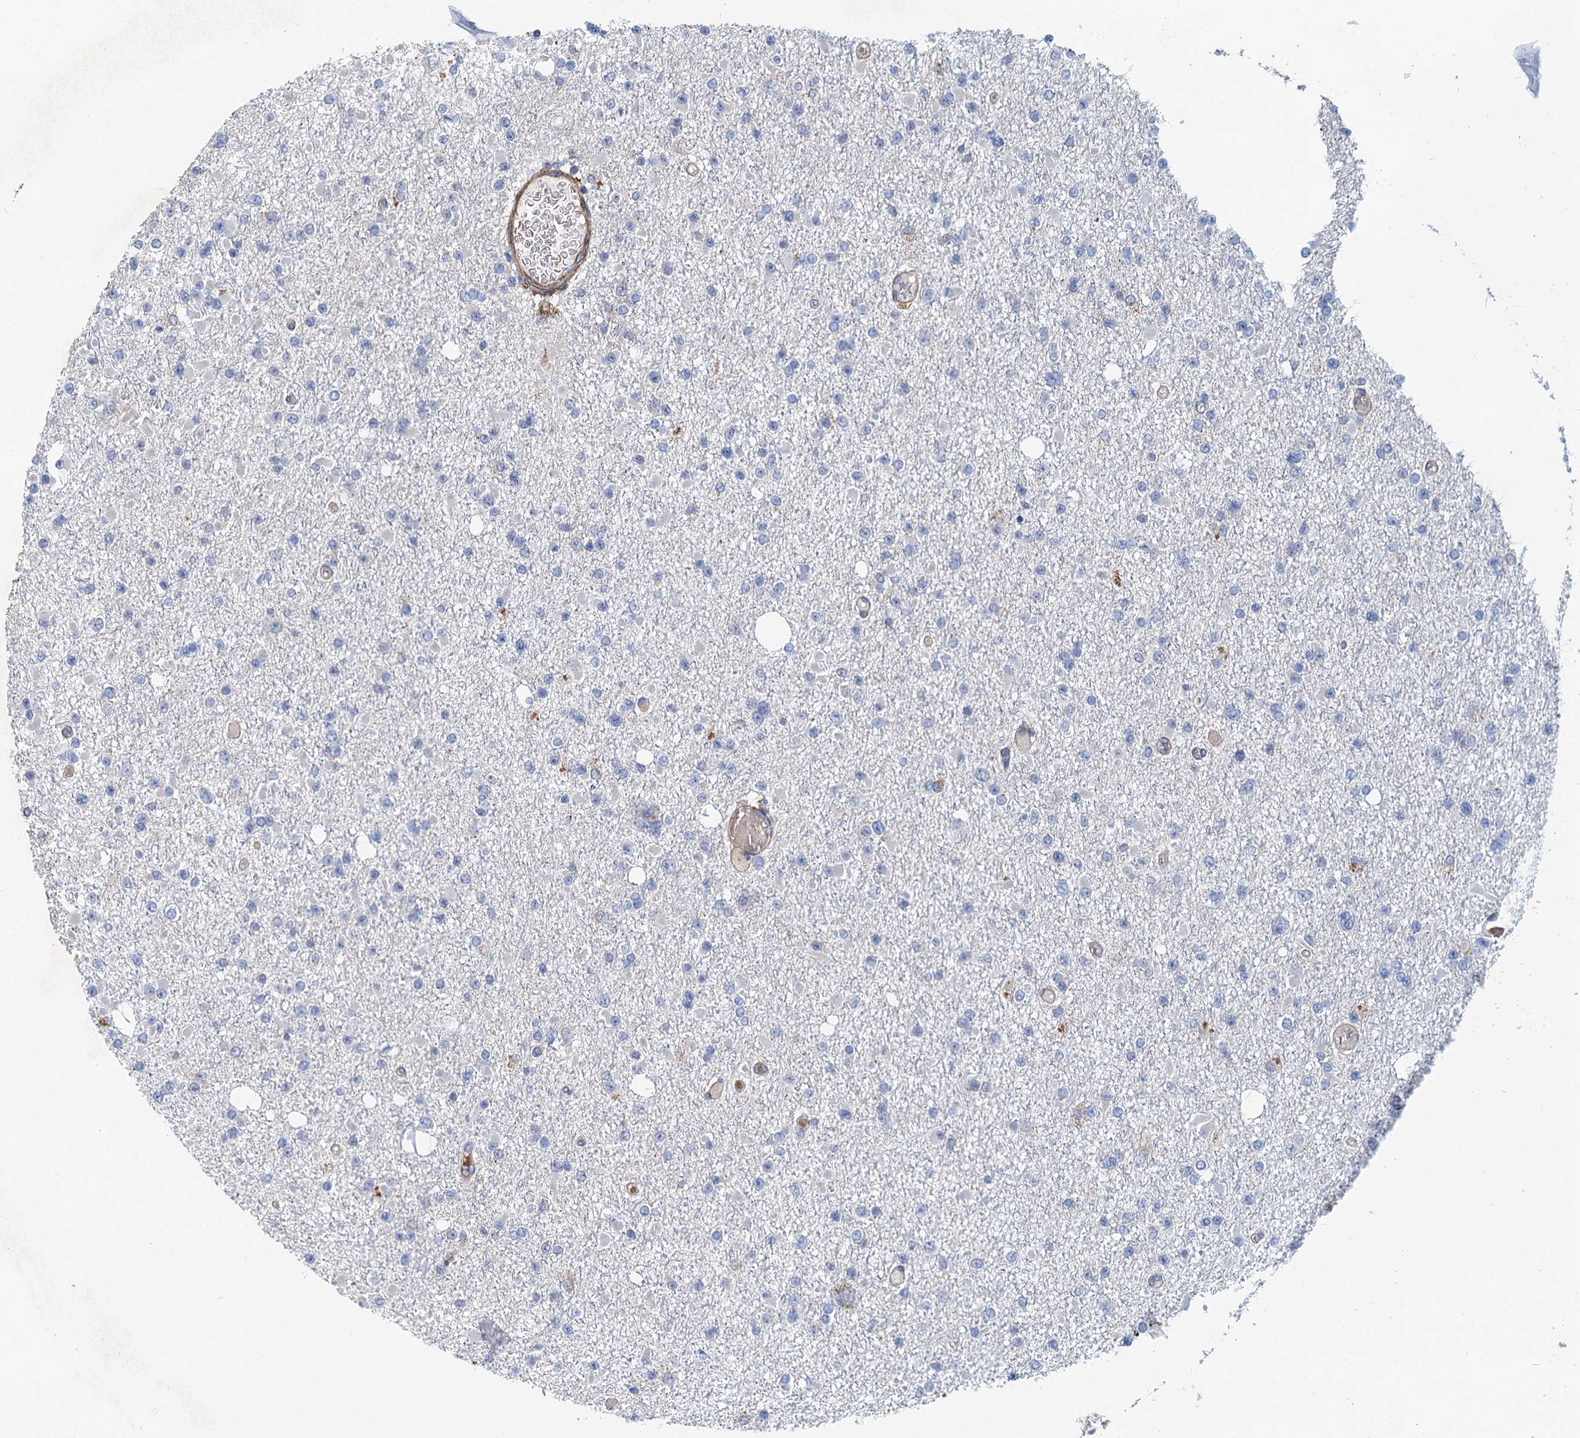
{"staining": {"intensity": "negative", "quantity": "none", "location": "none"}, "tissue": "glioma", "cell_type": "Tumor cells", "image_type": "cancer", "snomed": [{"axis": "morphology", "description": "Glioma, malignant, Low grade"}, {"axis": "topography", "description": "Brain"}], "caption": "A micrograph of human malignant low-grade glioma is negative for staining in tumor cells.", "gene": "RSAD2", "patient": {"sex": "female", "age": 22}}